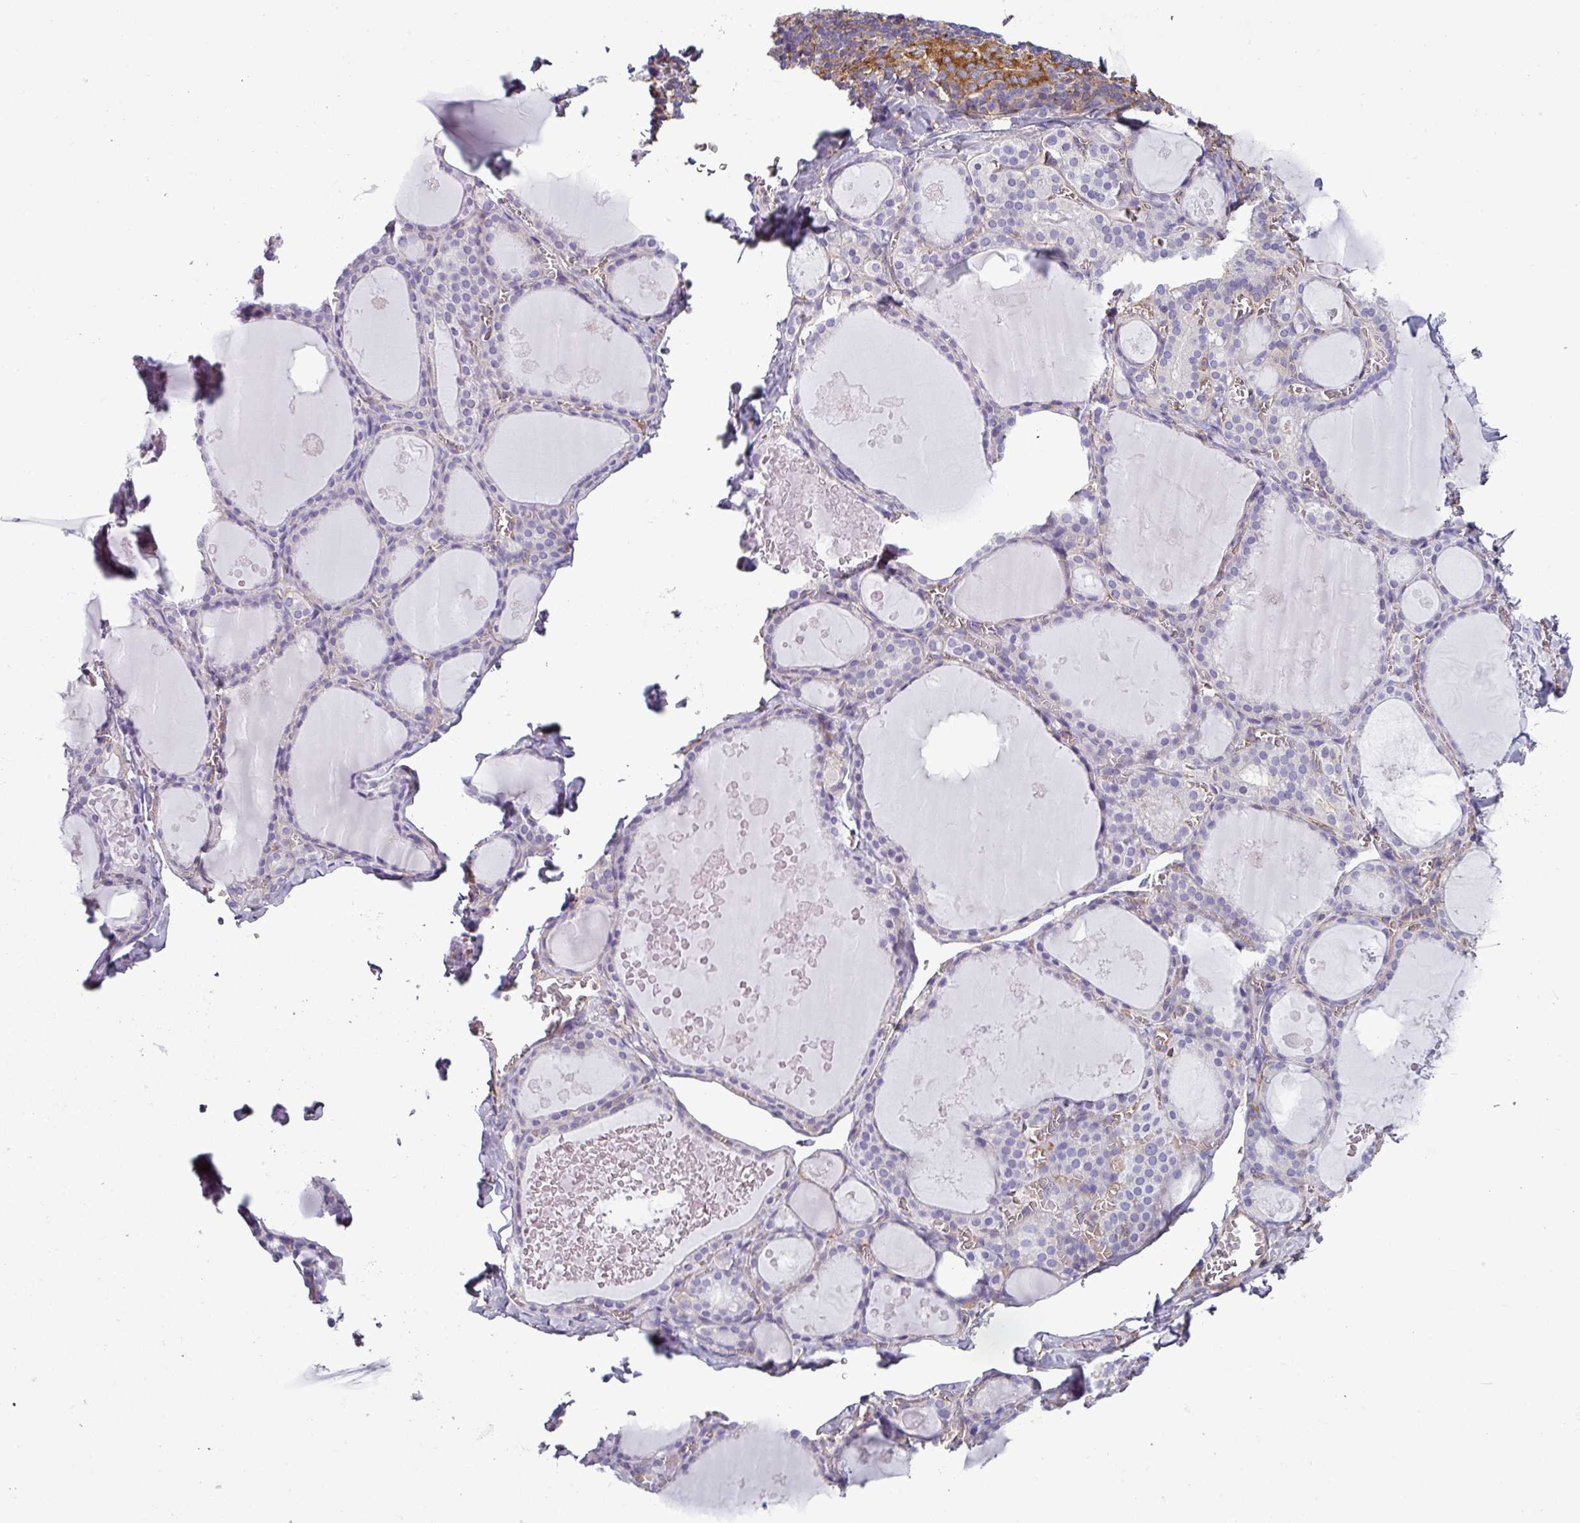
{"staining": {"intensity": "negative", "quantity": "none", "location": "none"}, "tissue": "thyroid gland", "cell_type": "Glandular cells", "image_type": "normal", "snomed": [{"axis": "morphology", "description": "Normal tissue, NOS"}, {"axis": "topography", "description": "Thyroid gland"}], "caption": "Benign thyroid gland was stained to show a protein in brown. There is no significant staining in glandular cells. (DAB IHC with hematoxylin counter stain).", "gene": "XNDC1N", "patient": {"sex": "male", "age": 56}}